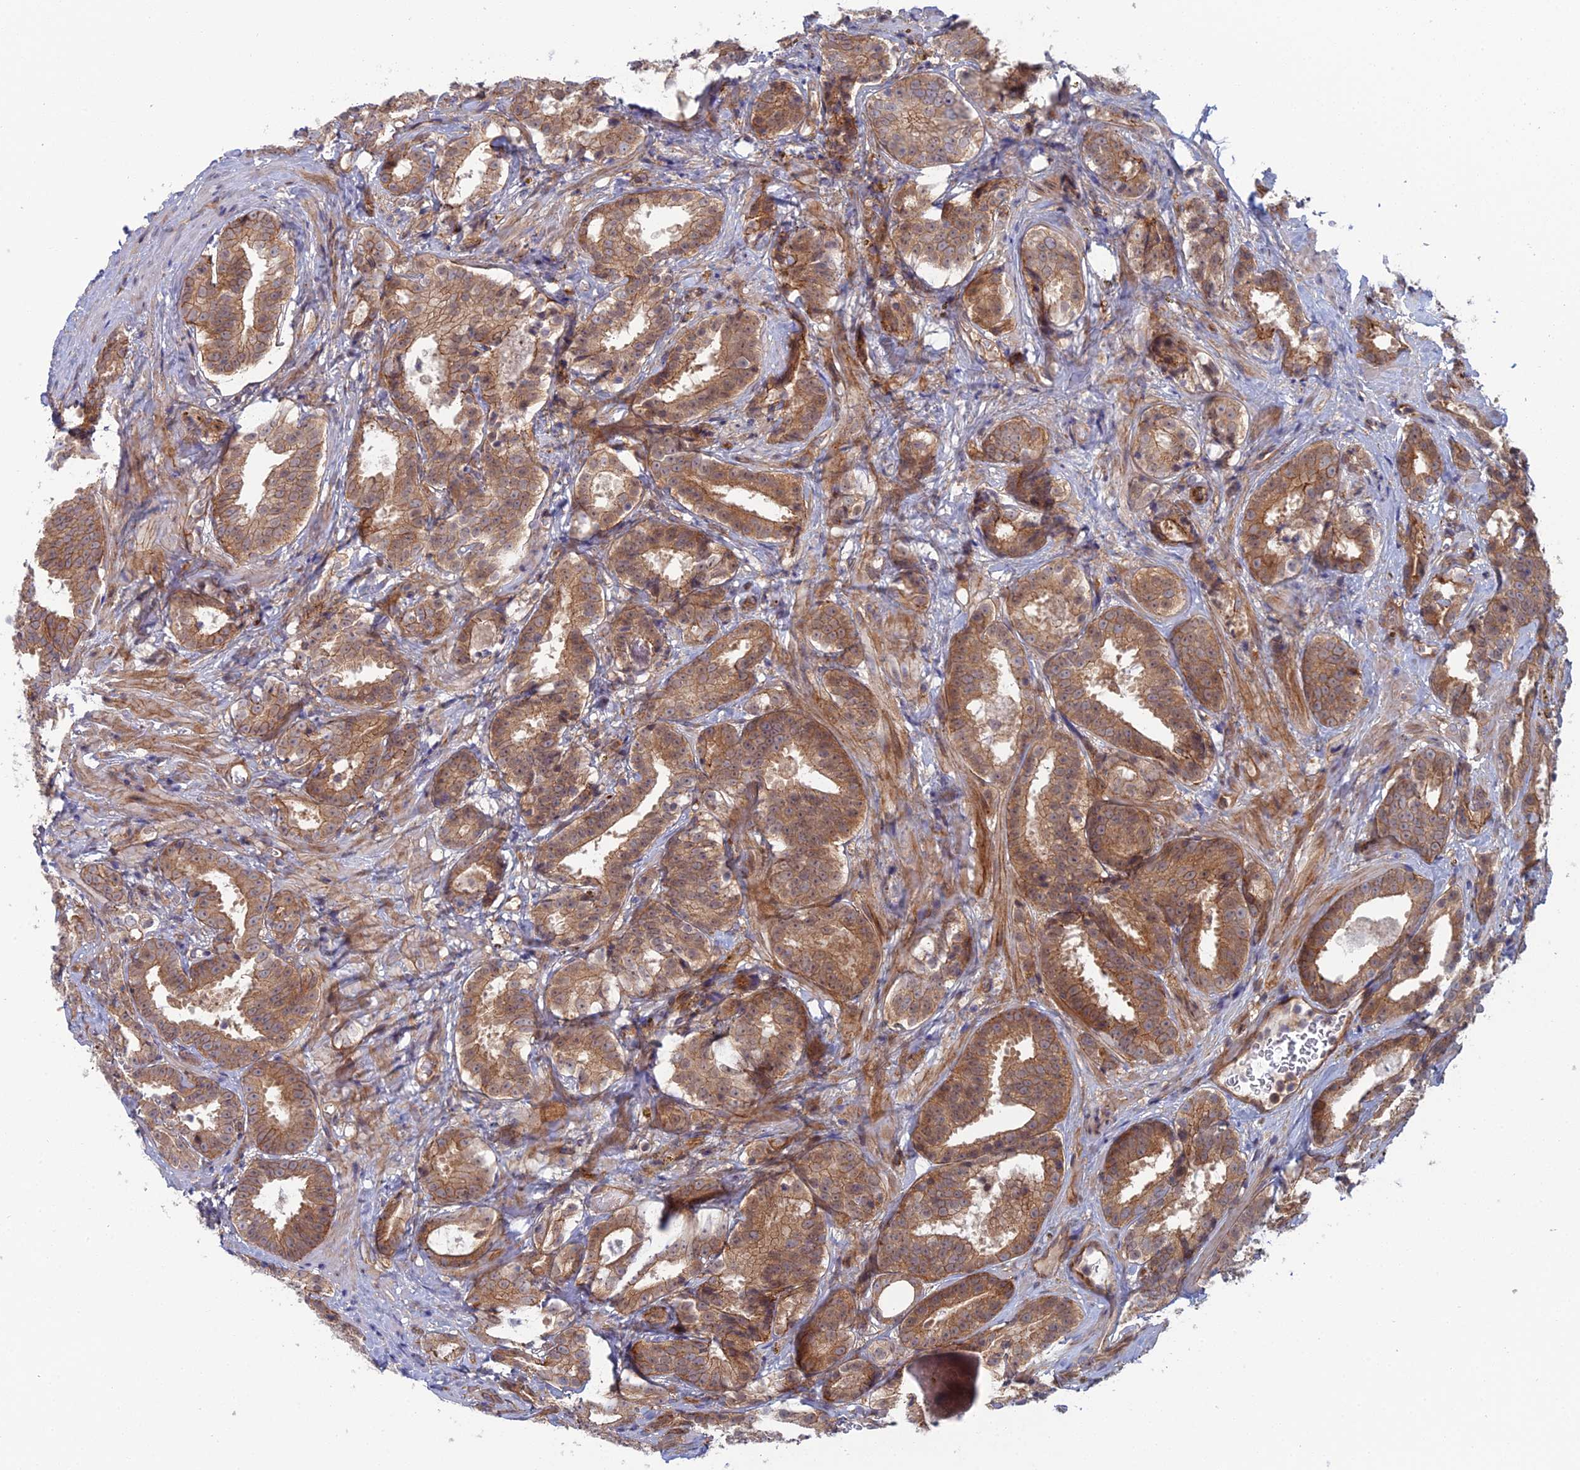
{"staining": {"intensity": "moderate", "quantity": ">75%", "location": "cytoplasmic/membranous"}, "tissue": "prostate cancer", "cell_type": "Tumor cells", "image_type": "cancer", "snomed": [{"axis": "morphology", "description": "Adenocarcinoma, High grade"}, {"axis": "topography", "description": "Prostate"}], "caption": "Prostate high-grade adenocarcinoma stained with immunohistochemistry exhibits moderate cytoplasmic/membranous expression in about >75% of tumor cells.", "gene": "ABHD1", "patient": {"sex": "male", "age": 57}}